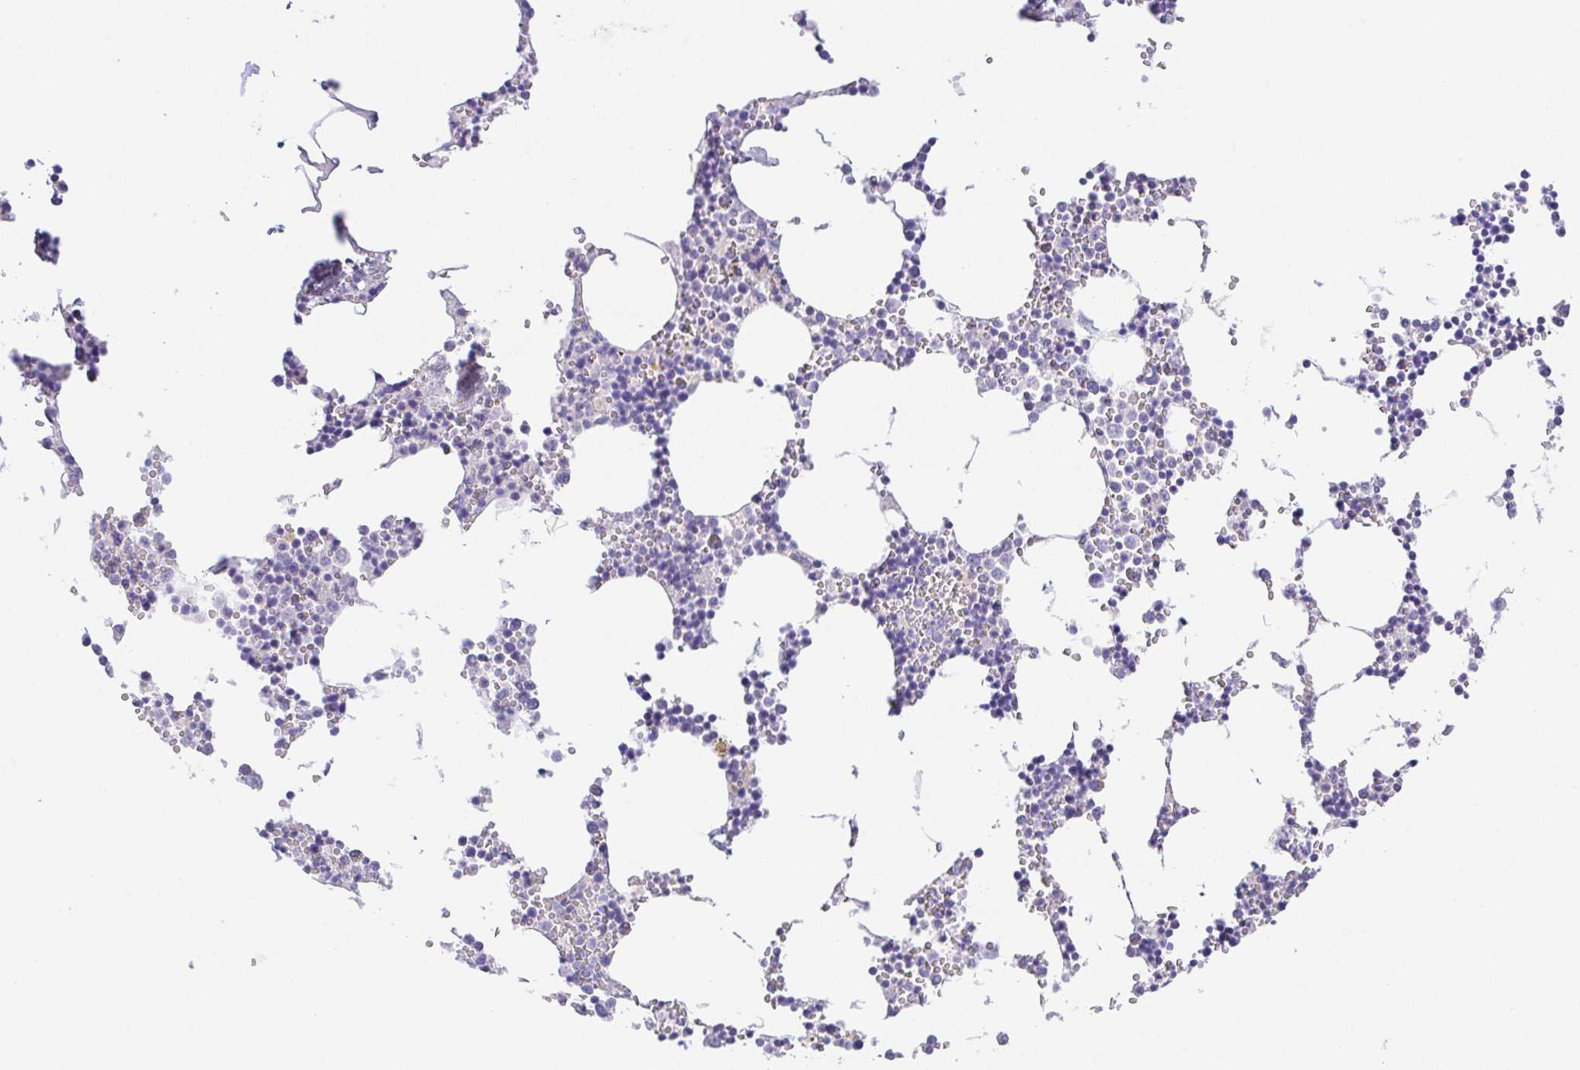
{"staining": {"intensity": "negative", "quantity": "none", "location": "none"}, "tissue": "bone marrow", "cell_type": "Hematopoietic cells", "image_type": "normal", "snomed": [{"axis": "morphology", "description": "Normal tissue, NOS"}, {"axis": "topography", "description": "Bone marrow"}], "caption": "The immunohistochemistry (IHC) micrograph has no significant staining in hematopoietic cells of bone marrow. The staining was performed using DAB to visualize the protein expression in brown, while the nuclei were stained in blue with hematoxylin (Magnification: 20x).", "gene": "PKDREJ", "patient": {"sex": "male", "age": 54}}